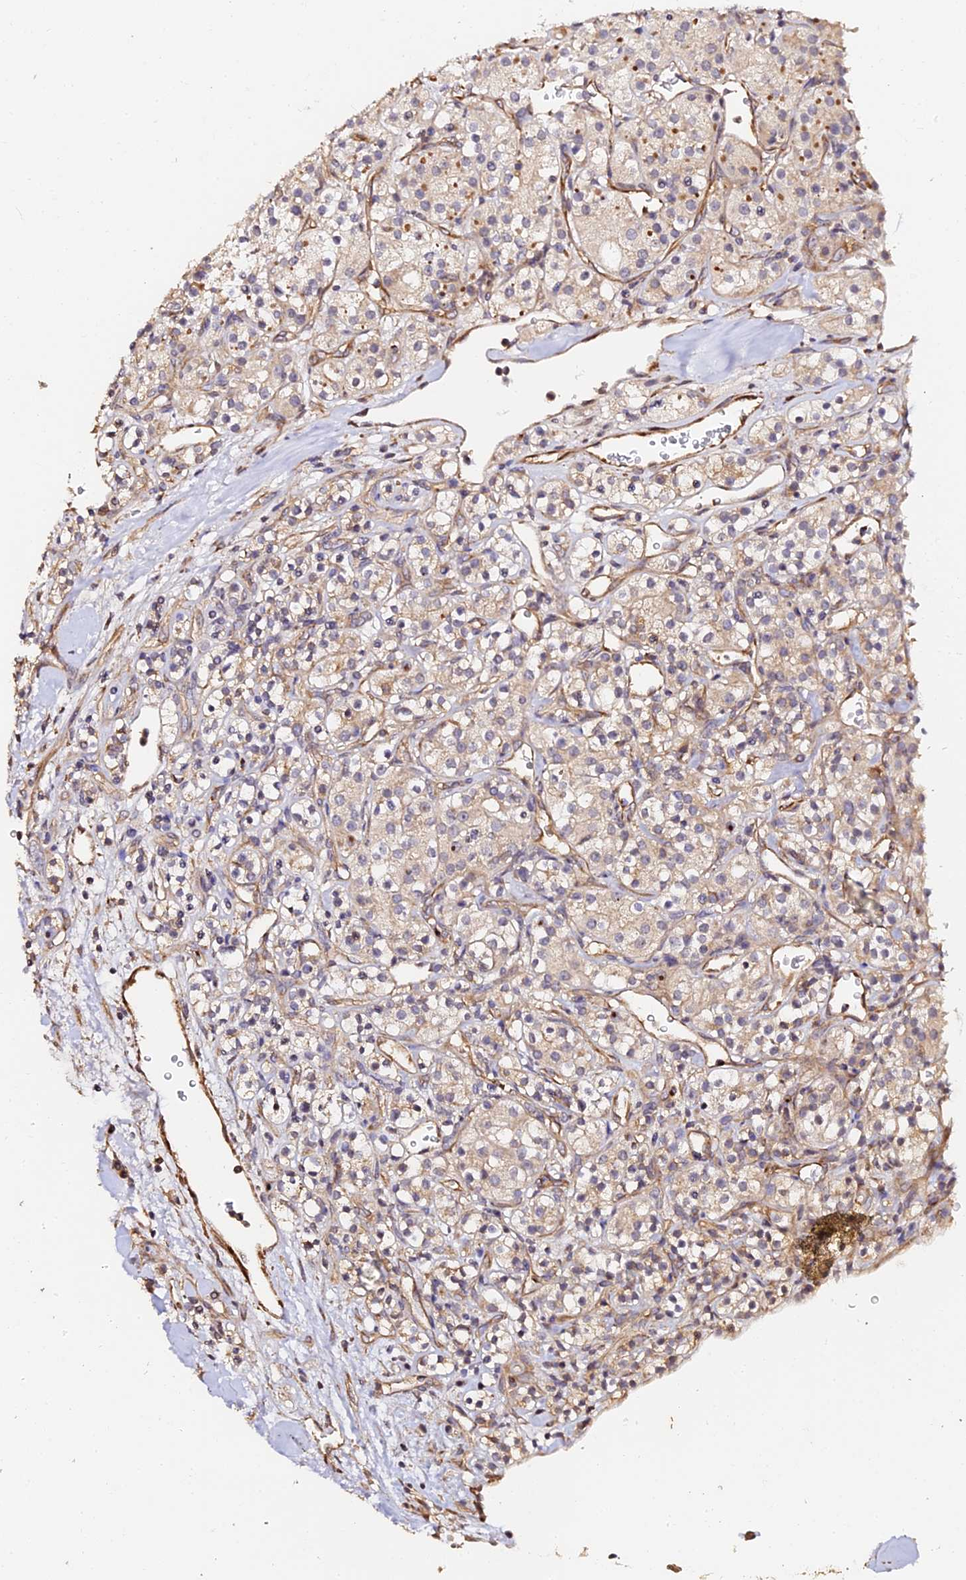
{"staining": {"intensity": "weak", "quantity": "<25%", "location": "cytoplasmic/membranous"}, "tissue": "renal cancer", "cell_type": "Tumor cells", "image_type": "cancer", "snomed": [{"axis": "morphology", "description": "Adenocarcinoma, NOS"}, {"axis": "topography", "description": "Kidney"}], "caption": "A high-resolution histopathology image shows immunohistochemistry (IHC) staining of renal cancer, which shows no significant expression in tumor cells.", "gene": "TDO2", "patient": {"sex": "male", "age": 77}}